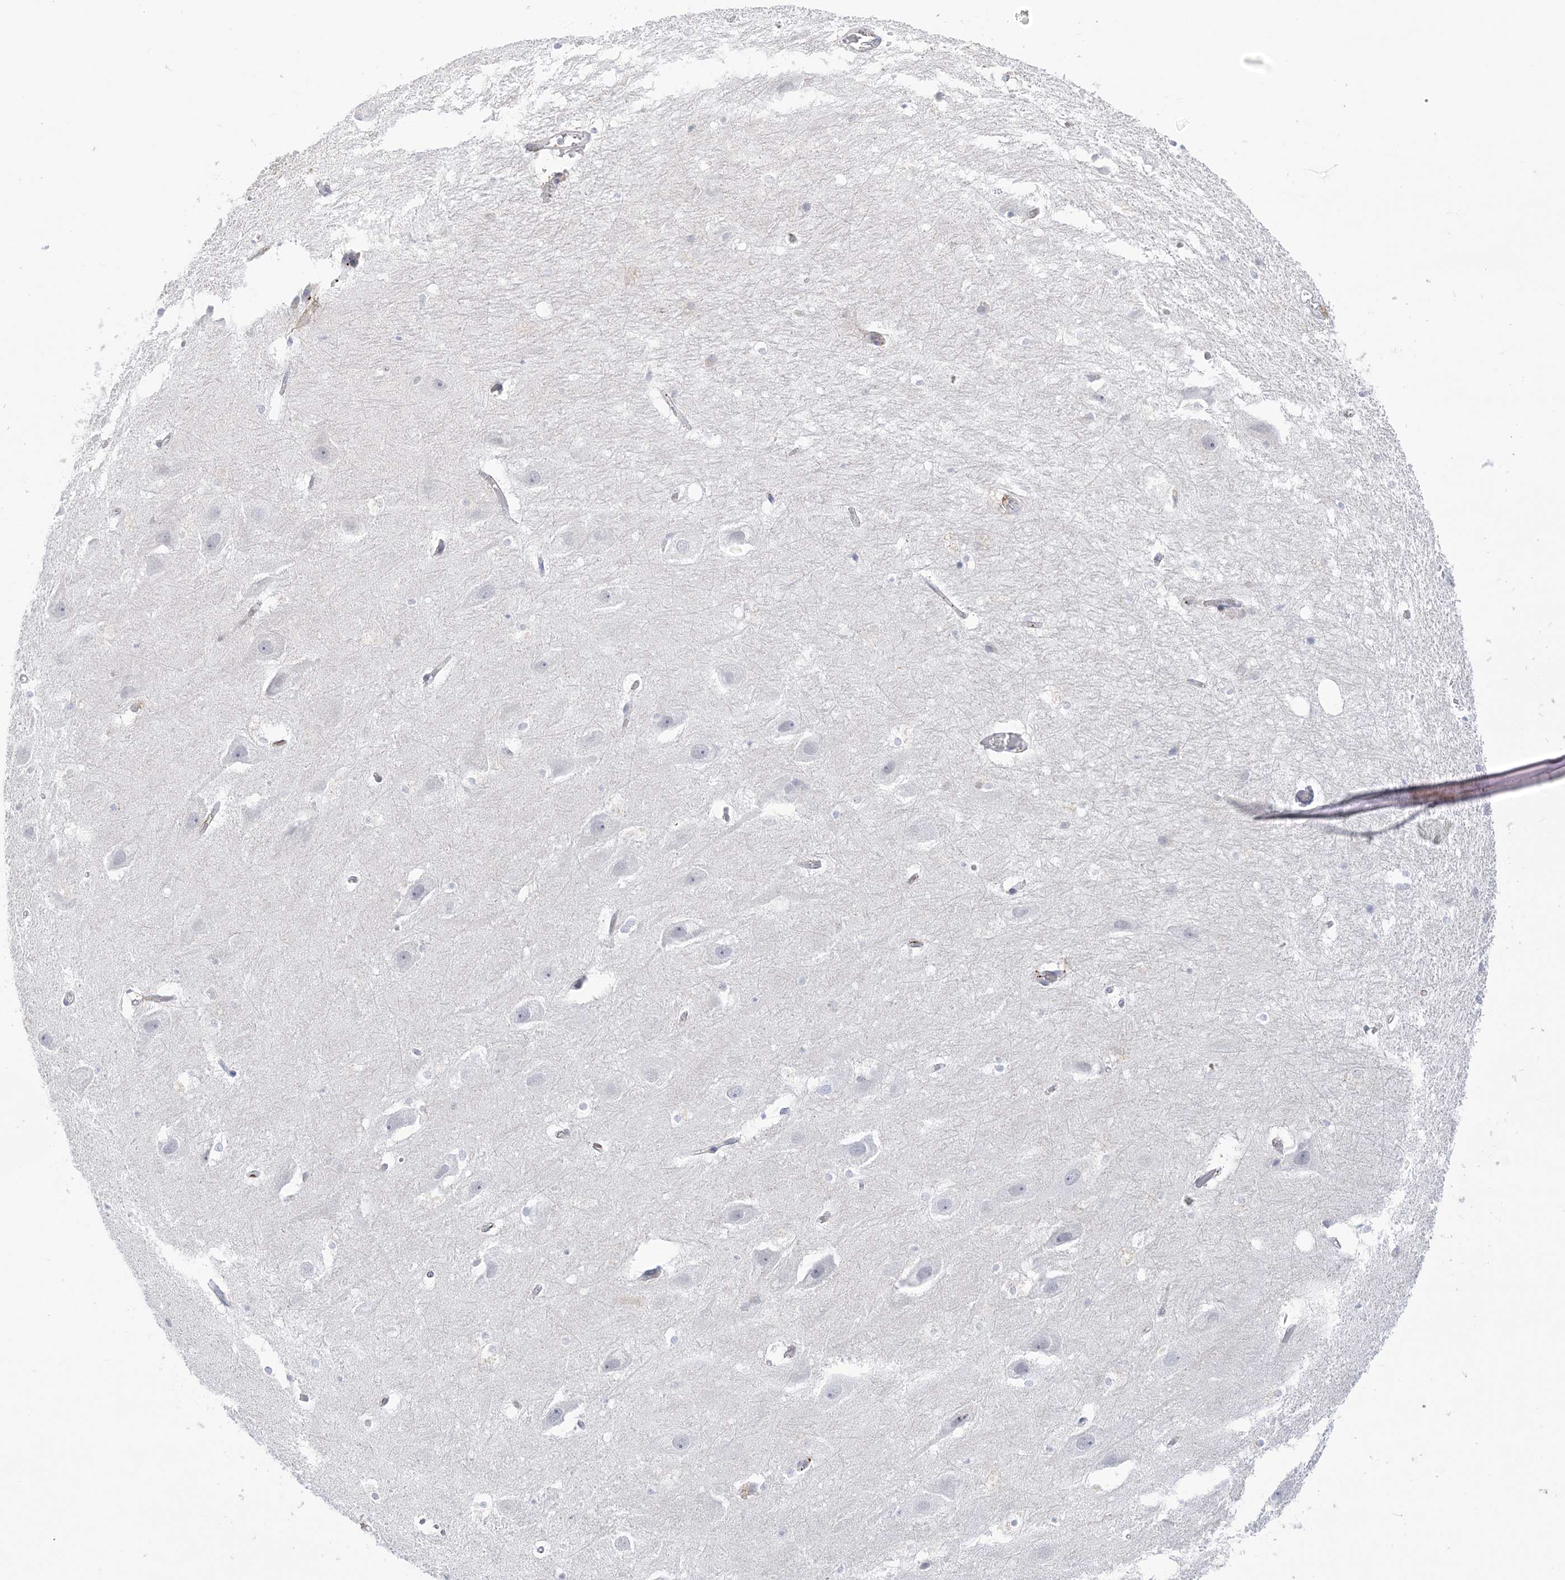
{"staining": {"intensity": "negative", "quantity": "none", "location": "none"}, "tissue": "hippocampus", "cell_type": "Glial cells", "image_type": "normal", "snomed": [{"axis": "morphology", "description": "Normal tissue, NOS"}, {"axis": "topography", "description": "Hippocampus"}], "caption": "Protein analysis of benign hippocampus exhibits no significant positivity in glial cells.", "gene": "SEMA3D", "patient": {"sex": "female", "age": 52}}